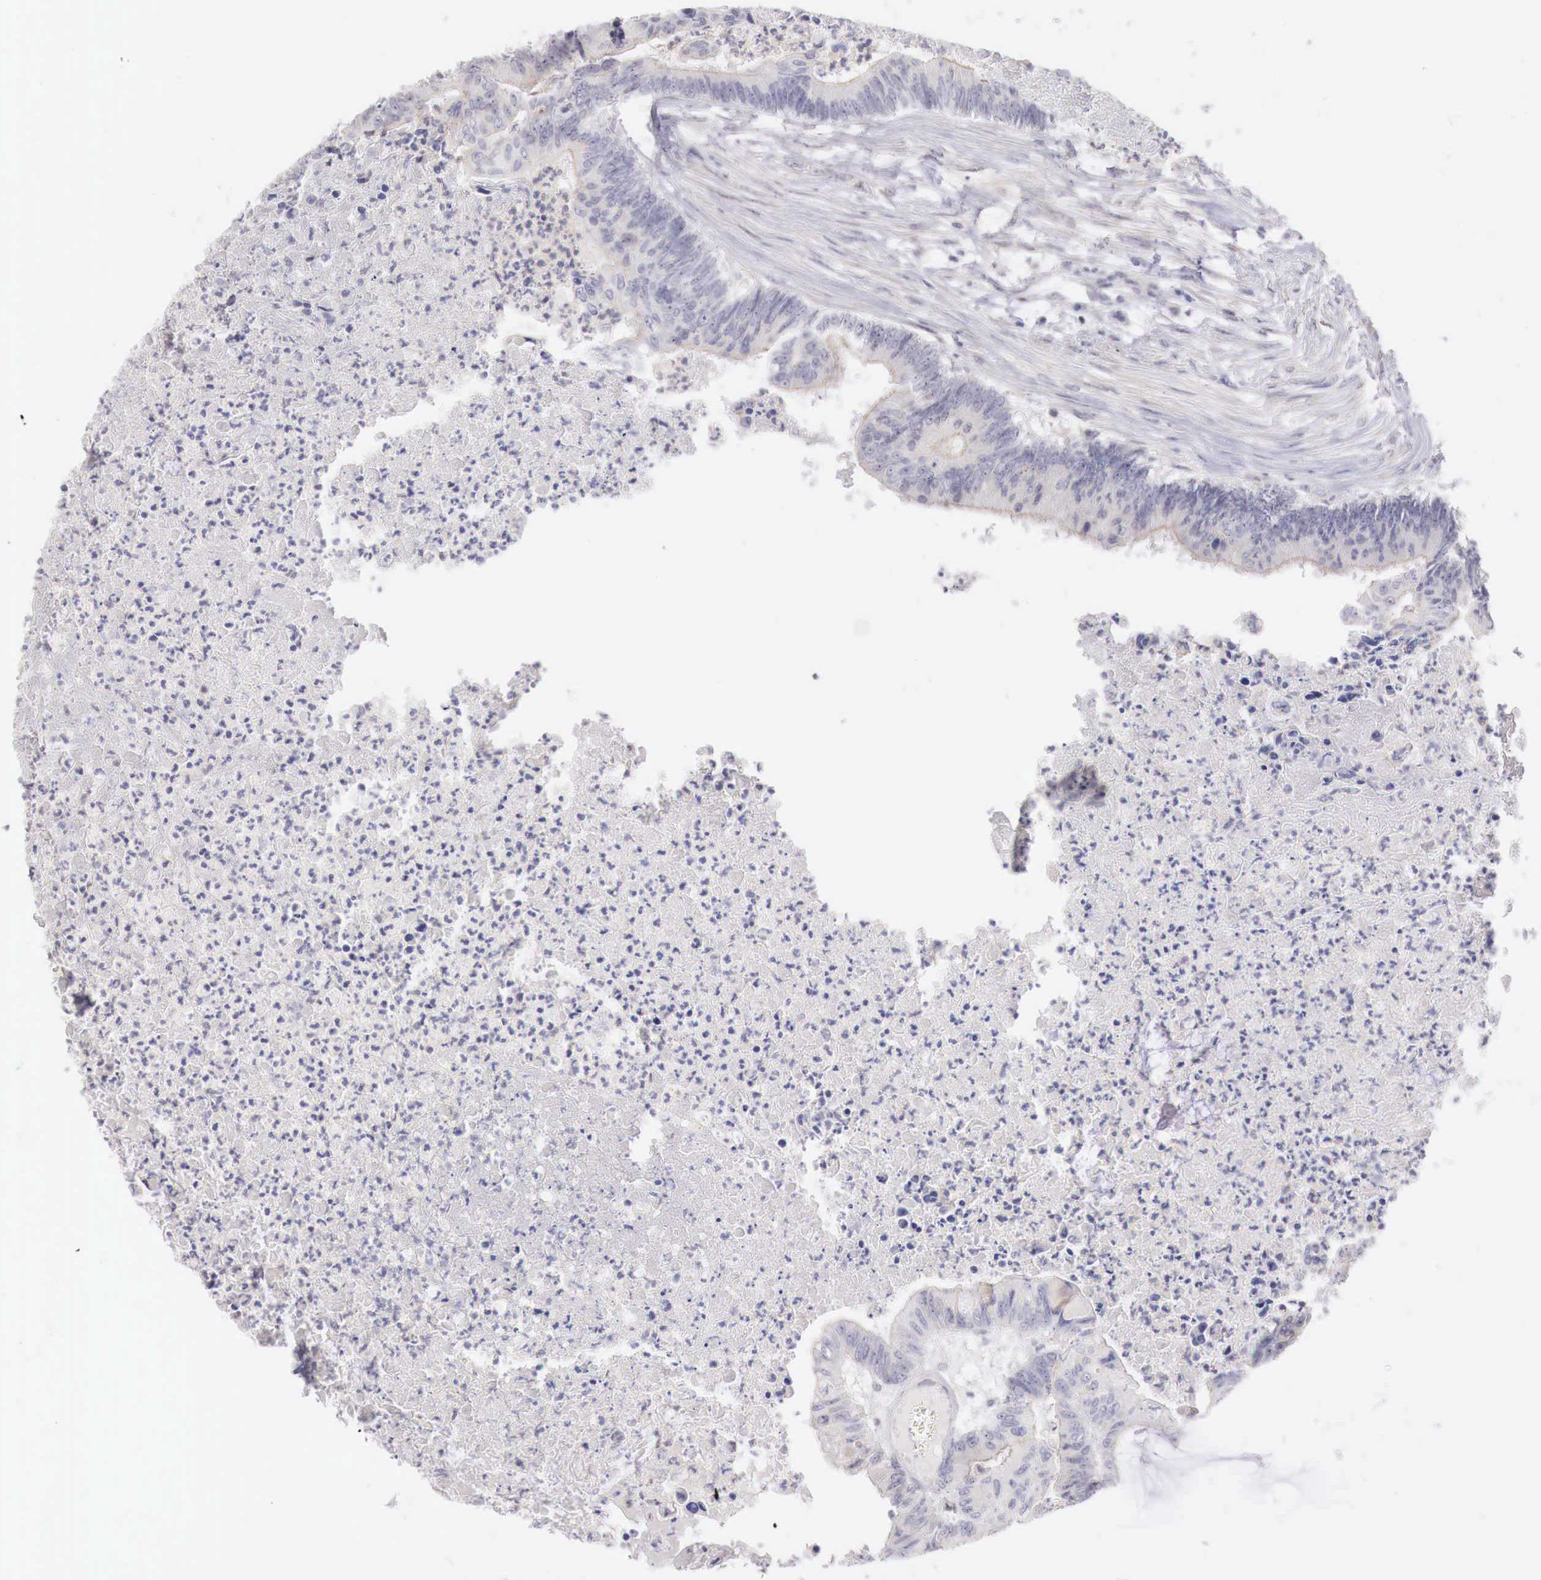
{"staining": {"intensity": "negative", "quantity": "none", "location": "none"}, "tissue": "colorectal cancer", "cell_type": "Tumor cells", "image_type": "cancer", "snomed": [{"axis": "morphology", "description": "Adenocarcinoma, NOS"}, {"axis": "topography", "description": "Colon"}], "caption": "This is a micrograph of IHC staining of colorectal adenocarcinoma, which shows no staining in tumor cells.", "gene": "TRIM13", "patient": {"sex": "male", "age": 65}}